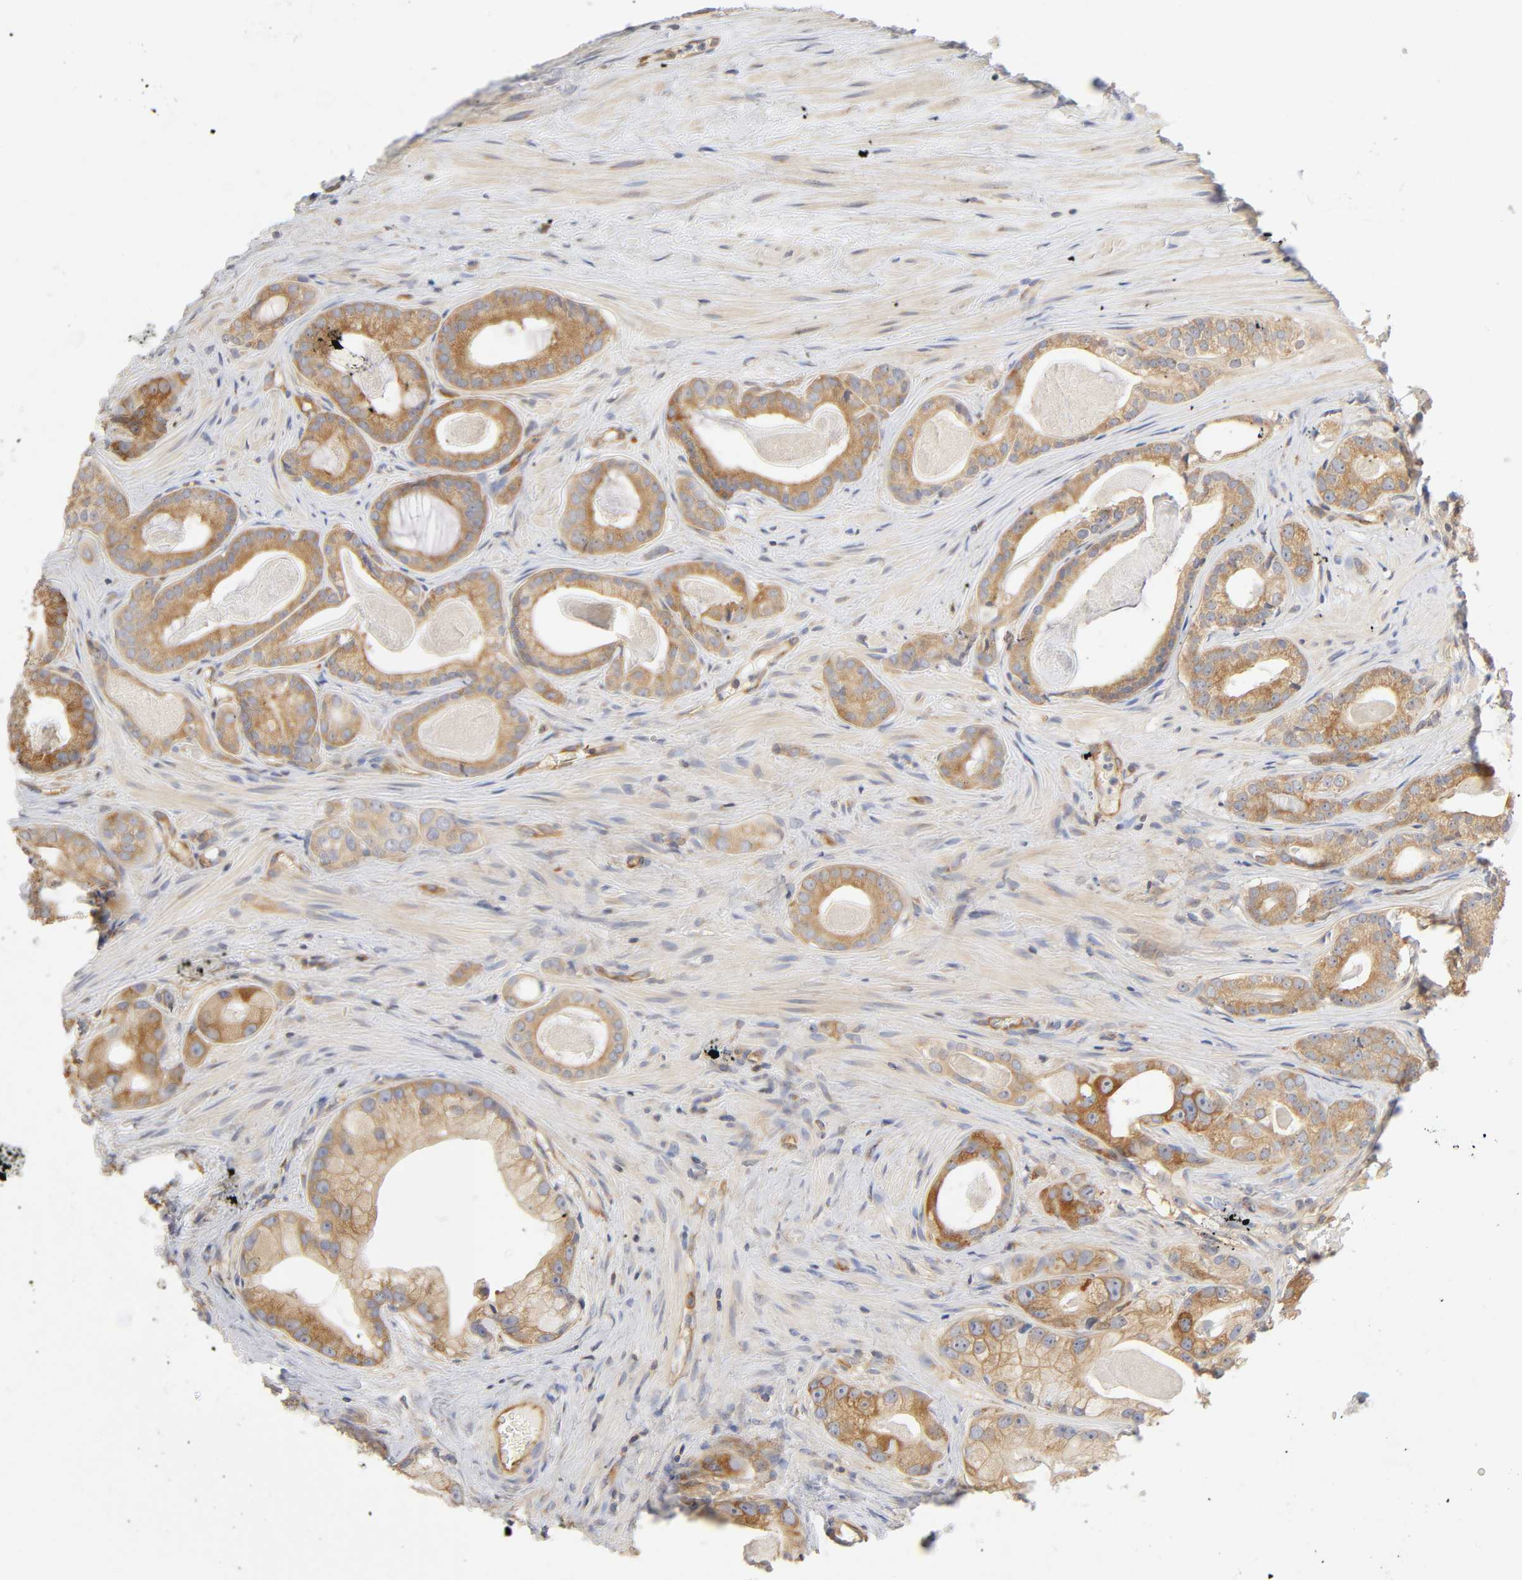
{"staining": {"intensity": "moderate", "quantity": ">75%", "location": "cytoplasmic/membranous"}, "tissue": "prostate cancer", "cell_type": "Tumor cells", "image_type": "cancer", "snomed": [{"axis": "morphology", "description": "Adenocarcinoma, Low grade"}, {"axis": "topography", "description": "Prostate"}], "caption": "IHC of human prostate cancer displays medium levels of moderate cytoplasmic/membranous positivity in approximately >75% of tumor cells.", "gene": "SCHIP1", "patient": {"sex": "male", "age": 59}}